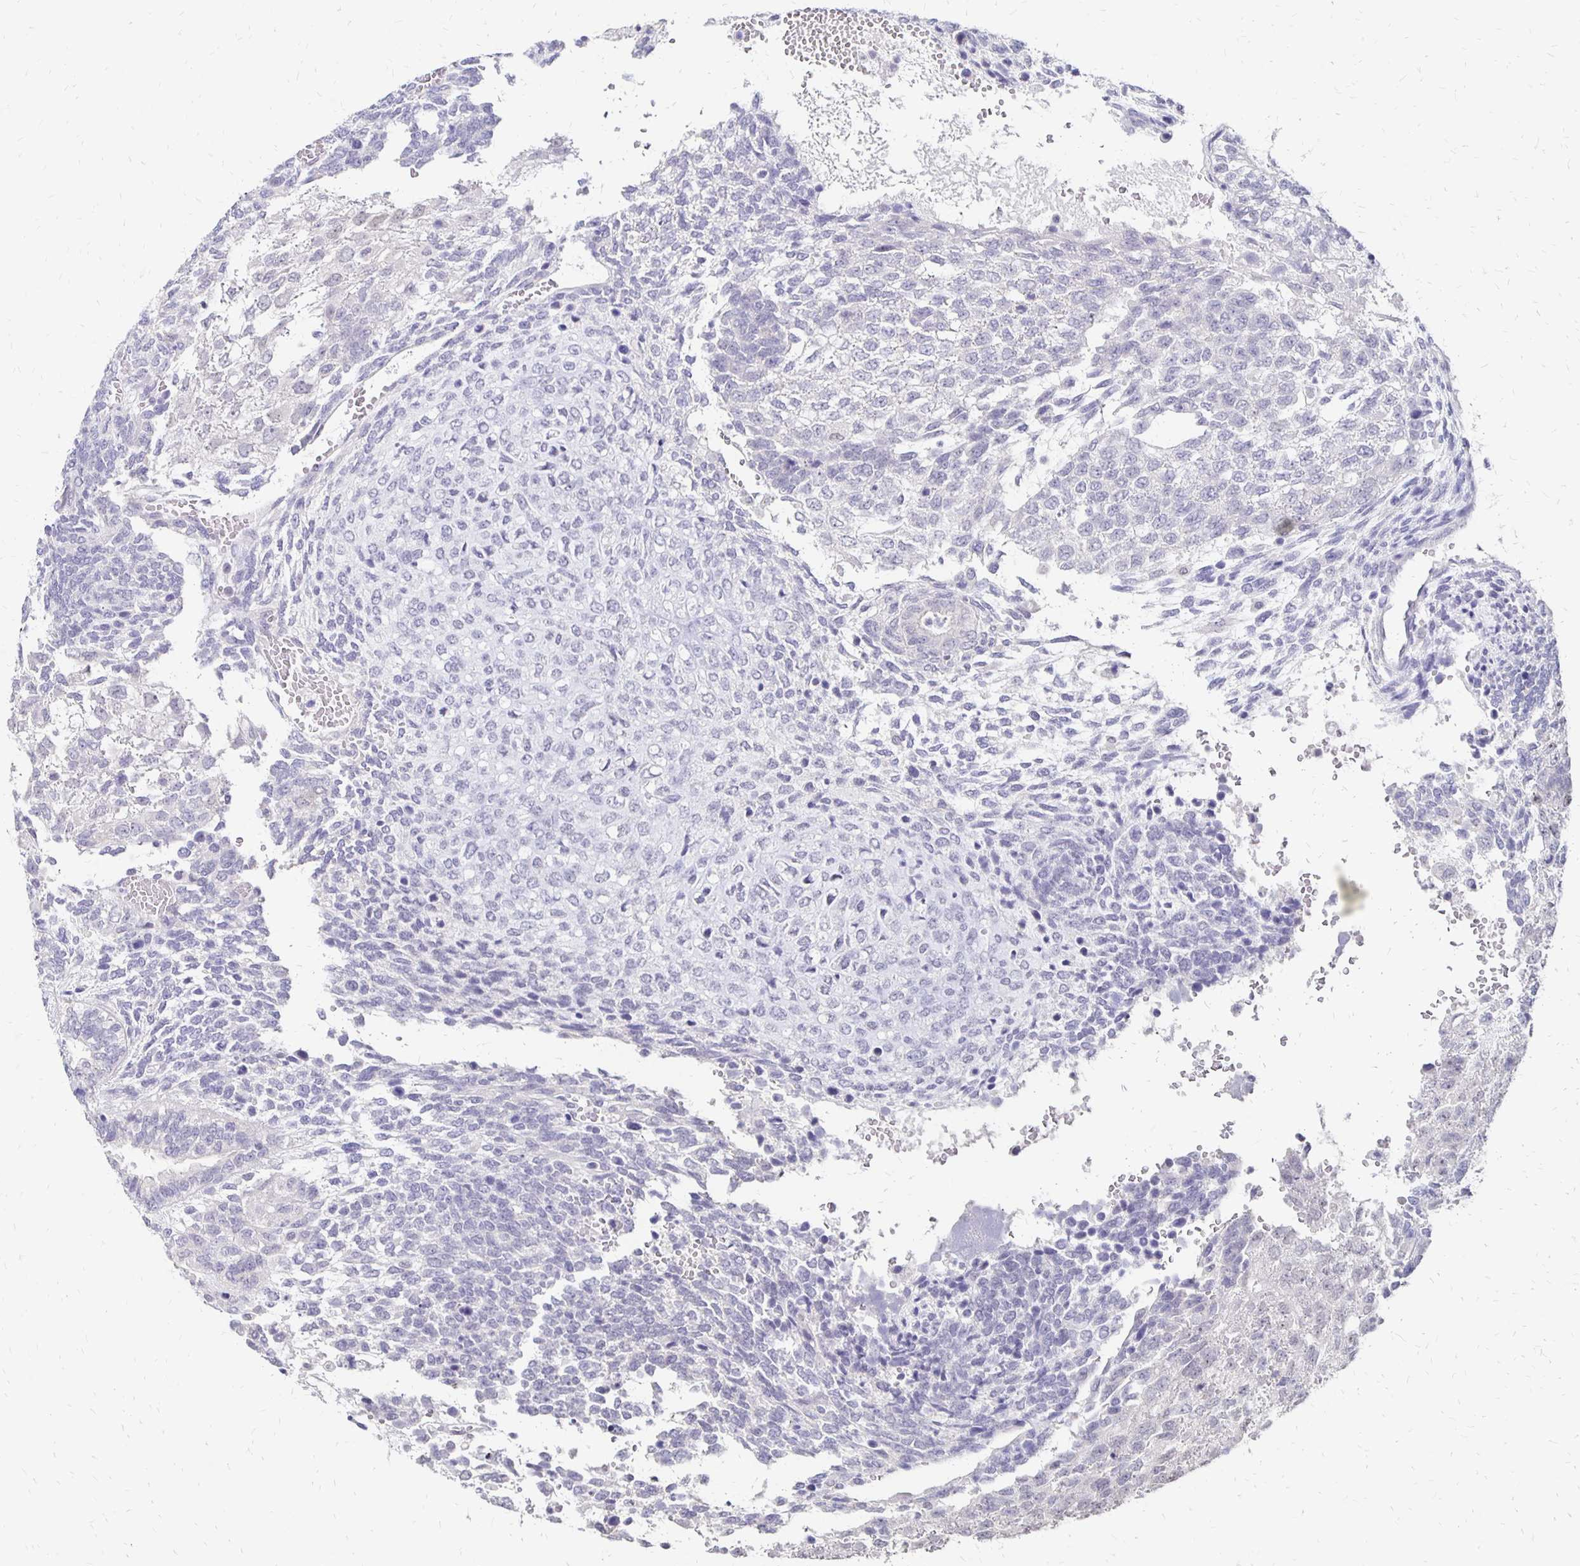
{"staining": {"intensity": "negative", "quantity": "none", "location": "none"}, "tissue": "testis cancer", "cell_type": "Tumor cells", "image_type": "cancer", "snomed": [{"axis": "morphology", "description": "Normal tissue, NOS"}, {"axis": "morphology", "description": "Carcinoma, Embryonal, NOS"}, {"axis": "topography", "description": "Testis"}, {"axis": "topography", "description": "Epididymis"}], "caption": "An immunohistochemistry (IHC) photomicrograph of embryonal carcinoma (testis) is shown. There is no staining in tumor cells of embryonal carcinoma (testis).", "gene": "ATOSB", "patient": {"sex": "male", "age": 23}}